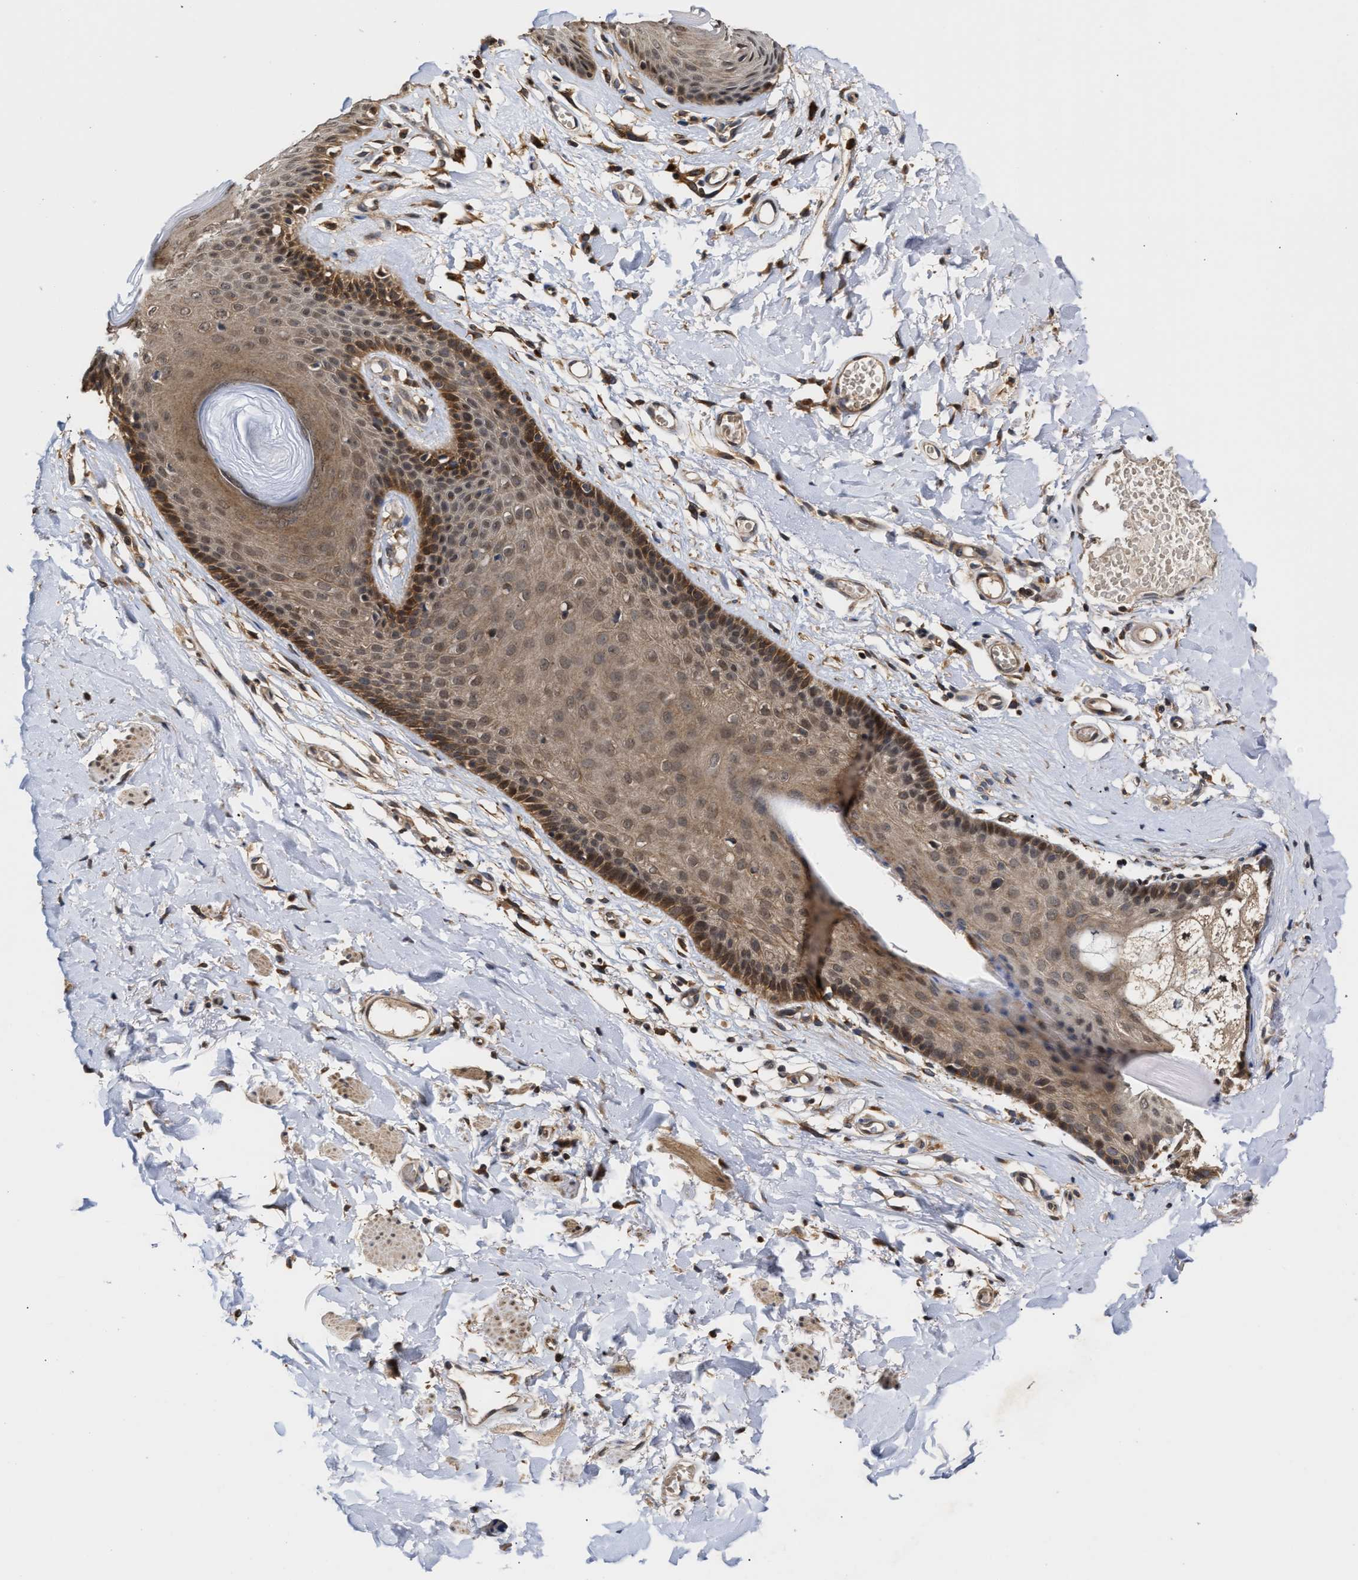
{"staining": {"intensity": "moderate", "quantity": ">75%", "location": "cytoplasmic/membranous,nuclear"}, "tissue": "skin", "cell_type": "Epidermal cells", "image_type": "normal", "snomed": [{"axis": "morphology", "description": "Normal tissue, NOS"}, {"axis": "topography", "description": "Vulva"}], "caption": "Skin stained with DAB (3,3'-diaminobenzidine) immunohistochemistry reveals medium levels of moderate cytoplasmic/membranous,nuclear expression in approximately >75% of epidermal cells. (Brightfield microscopy of DAB IHC at high magnification).", "gene": "CLIP2", "patient": {"sex": "female", "age": 73}}